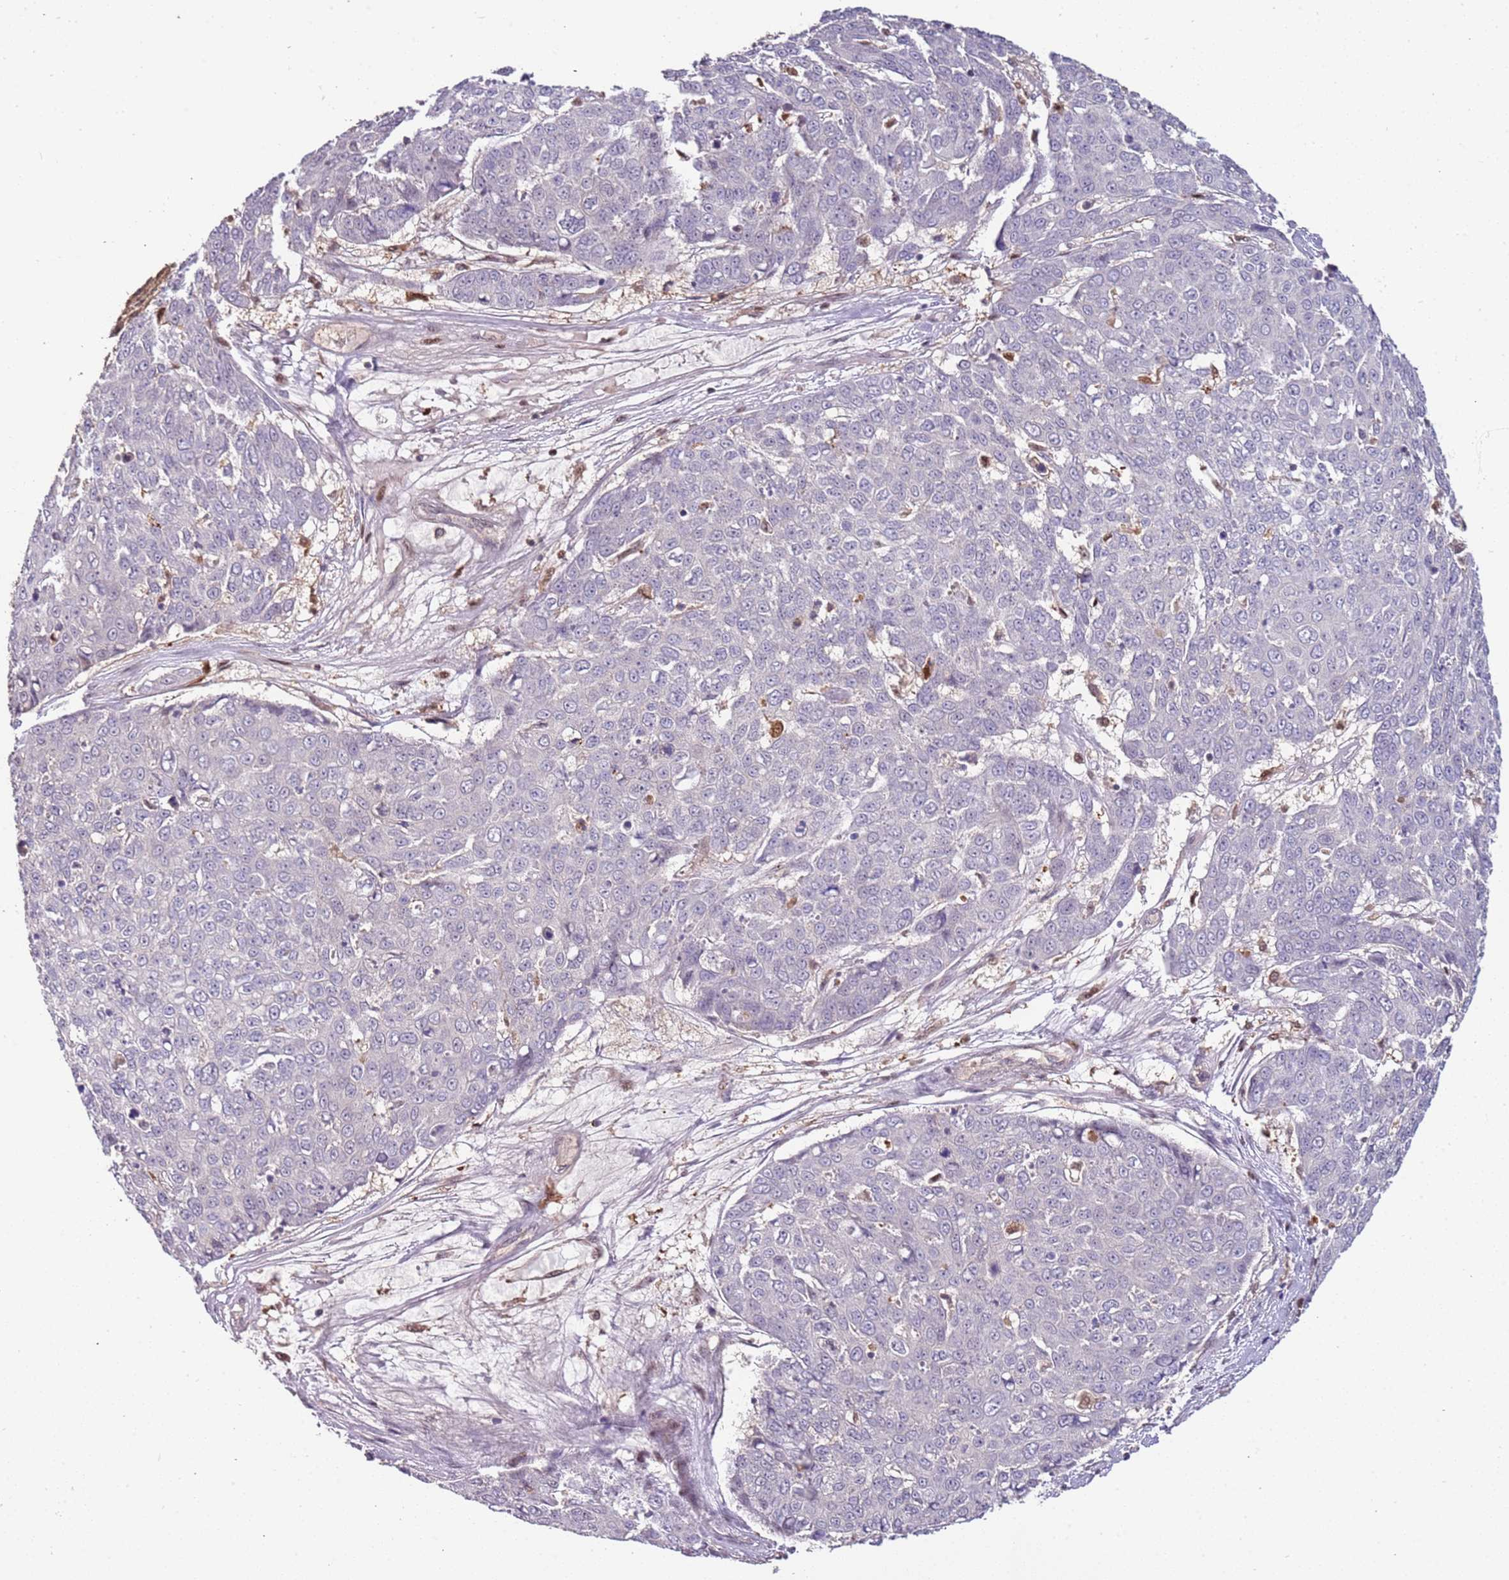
{"staining": {"intensity": "negative", "quantity": "none", "location": "none"}, "tissue": "skin cancer", "cell_type": "Tumor cells", "image_type": "cancer", "snomed": [{"axis": "morphology", "description": "Squamous cell carcinoma, NOS"}, {"axis": "topography", "description": "Skin"}], "caption": "Immunohistochemistry micrograph of human skin cancer stained for a protein (brown), which displays no staining in tumor cells.", "gene": "GSTO2", "patient": {"sex": "male", "age": 71}}